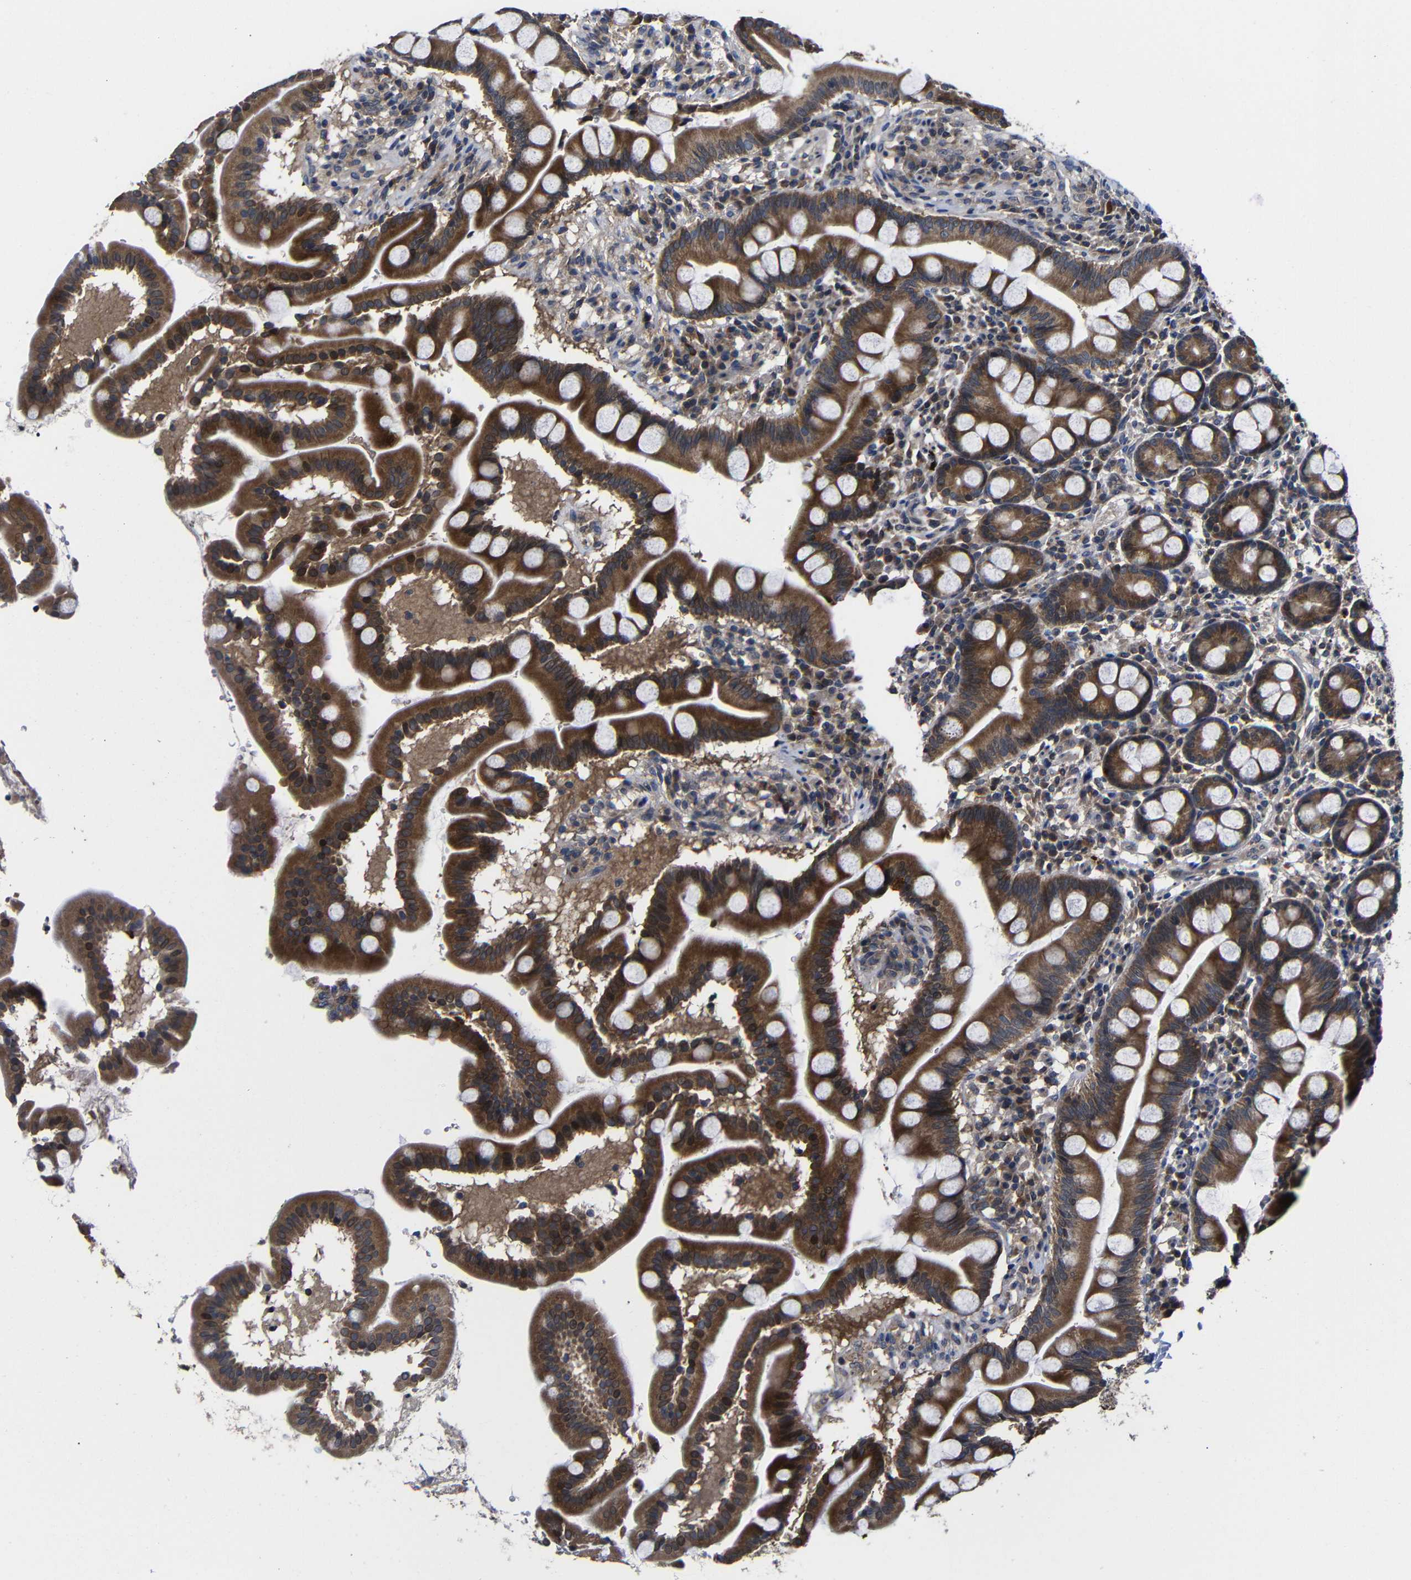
{"staining": {"intensity": "strong", "quantity": ">75%", "location": "cytoplasmic/membranous"}, "tissue": "duodenum", "cell_type": "Glandular cells", "image_type": "normal", "snomed": [{"axis": "morphology", "description": "Normal tissue, NOS"}, {"axis": "topography", "description": "Duodenum"}], "caption": "Duodenum stained with IHC exhibits strong cytoplasmic/membranous expression in about >75% of glandular cells.", "gene": "LPAR5", "patient": {"sex": "male", "age": 50}}